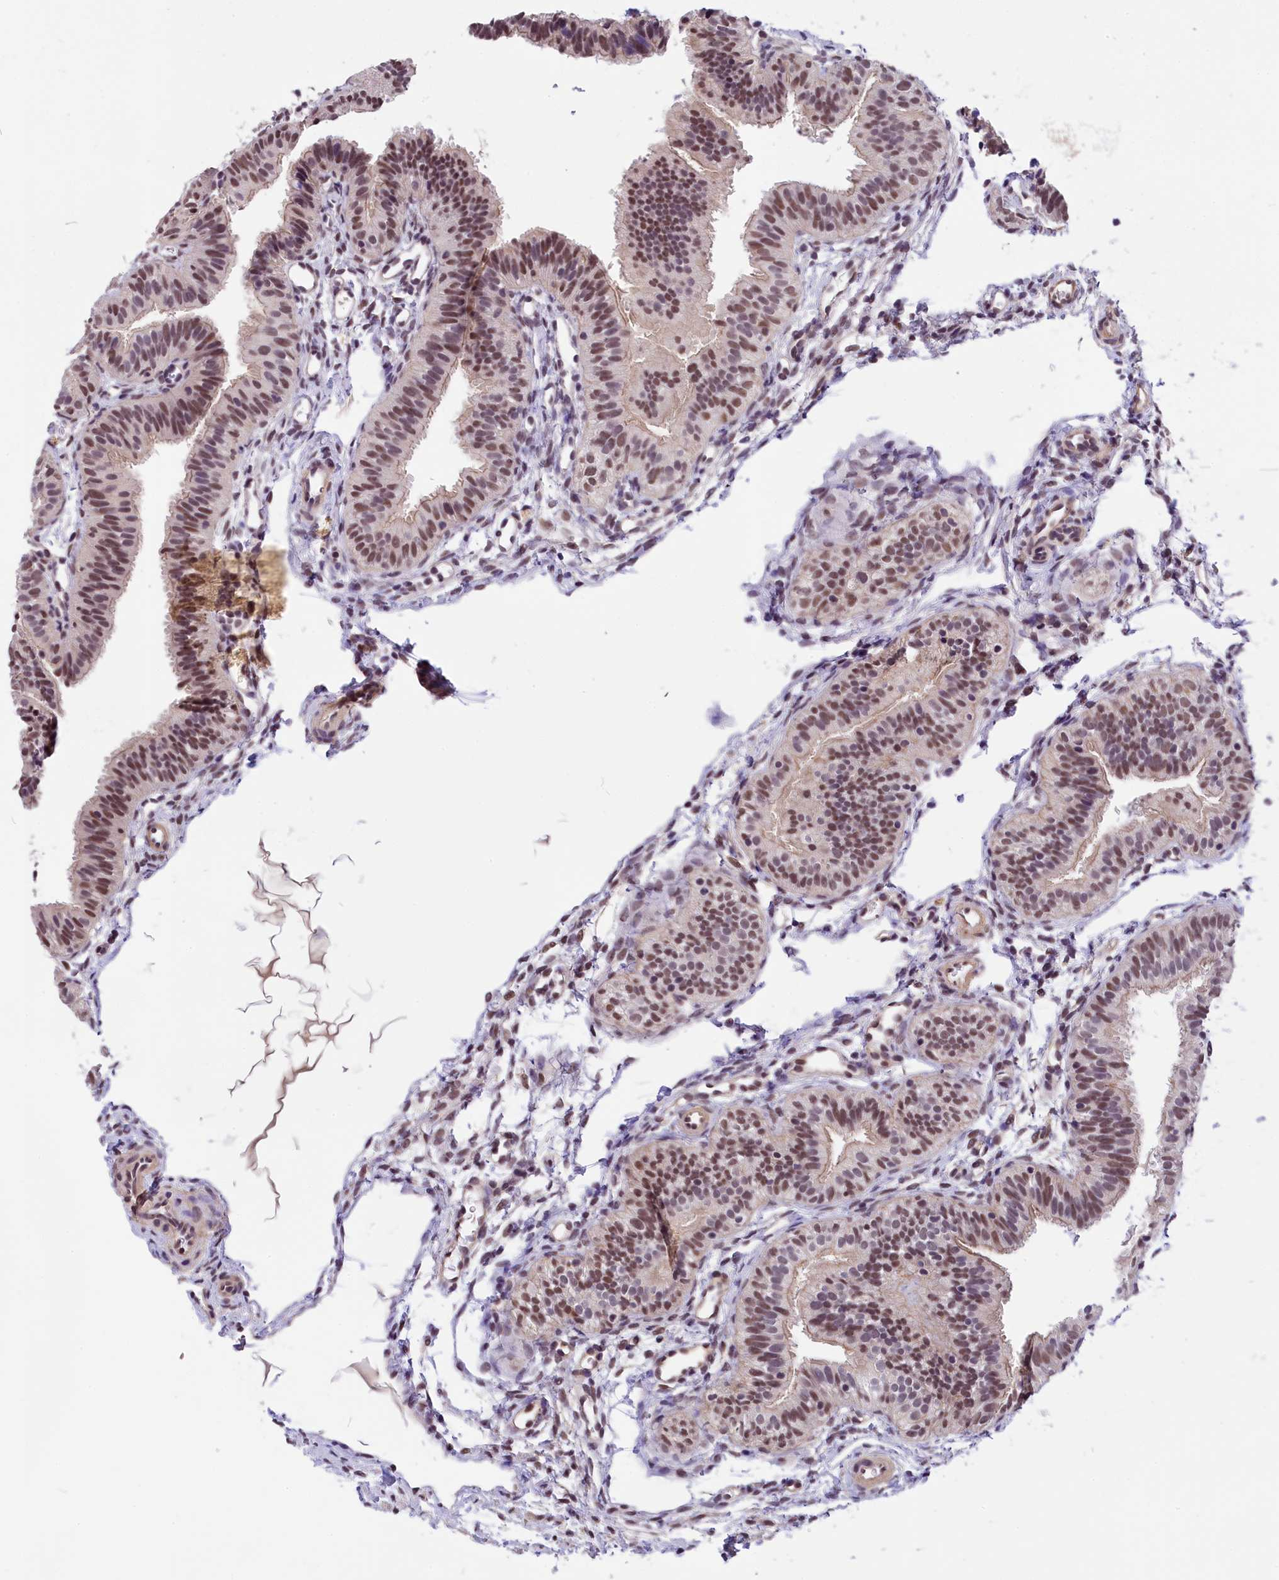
{"staining": {"intensity": "moderate", "quantity": ">75%", "location": "cytoplasmic/membranous,nuclear"}, "tissue": "fallopian tube", "cell_type": "Glandular cells", "image_type": "normal", "snomed": [{"axis": "morphology", "description": "Normal tissue, NOS"}, {"axis": "topography", "description": "Fallopian tube"}], "caption": "Immunohistochemistry photomicrograph of normal human fallopian tube stained for a protein (brown), which reveals medium levels of moderate cytoplasmic/membranous,nuclear expression in approximately >75% of glandular cells.", "gene": "ZC3H4", "patient": {"sex": "female", "age": 35}}